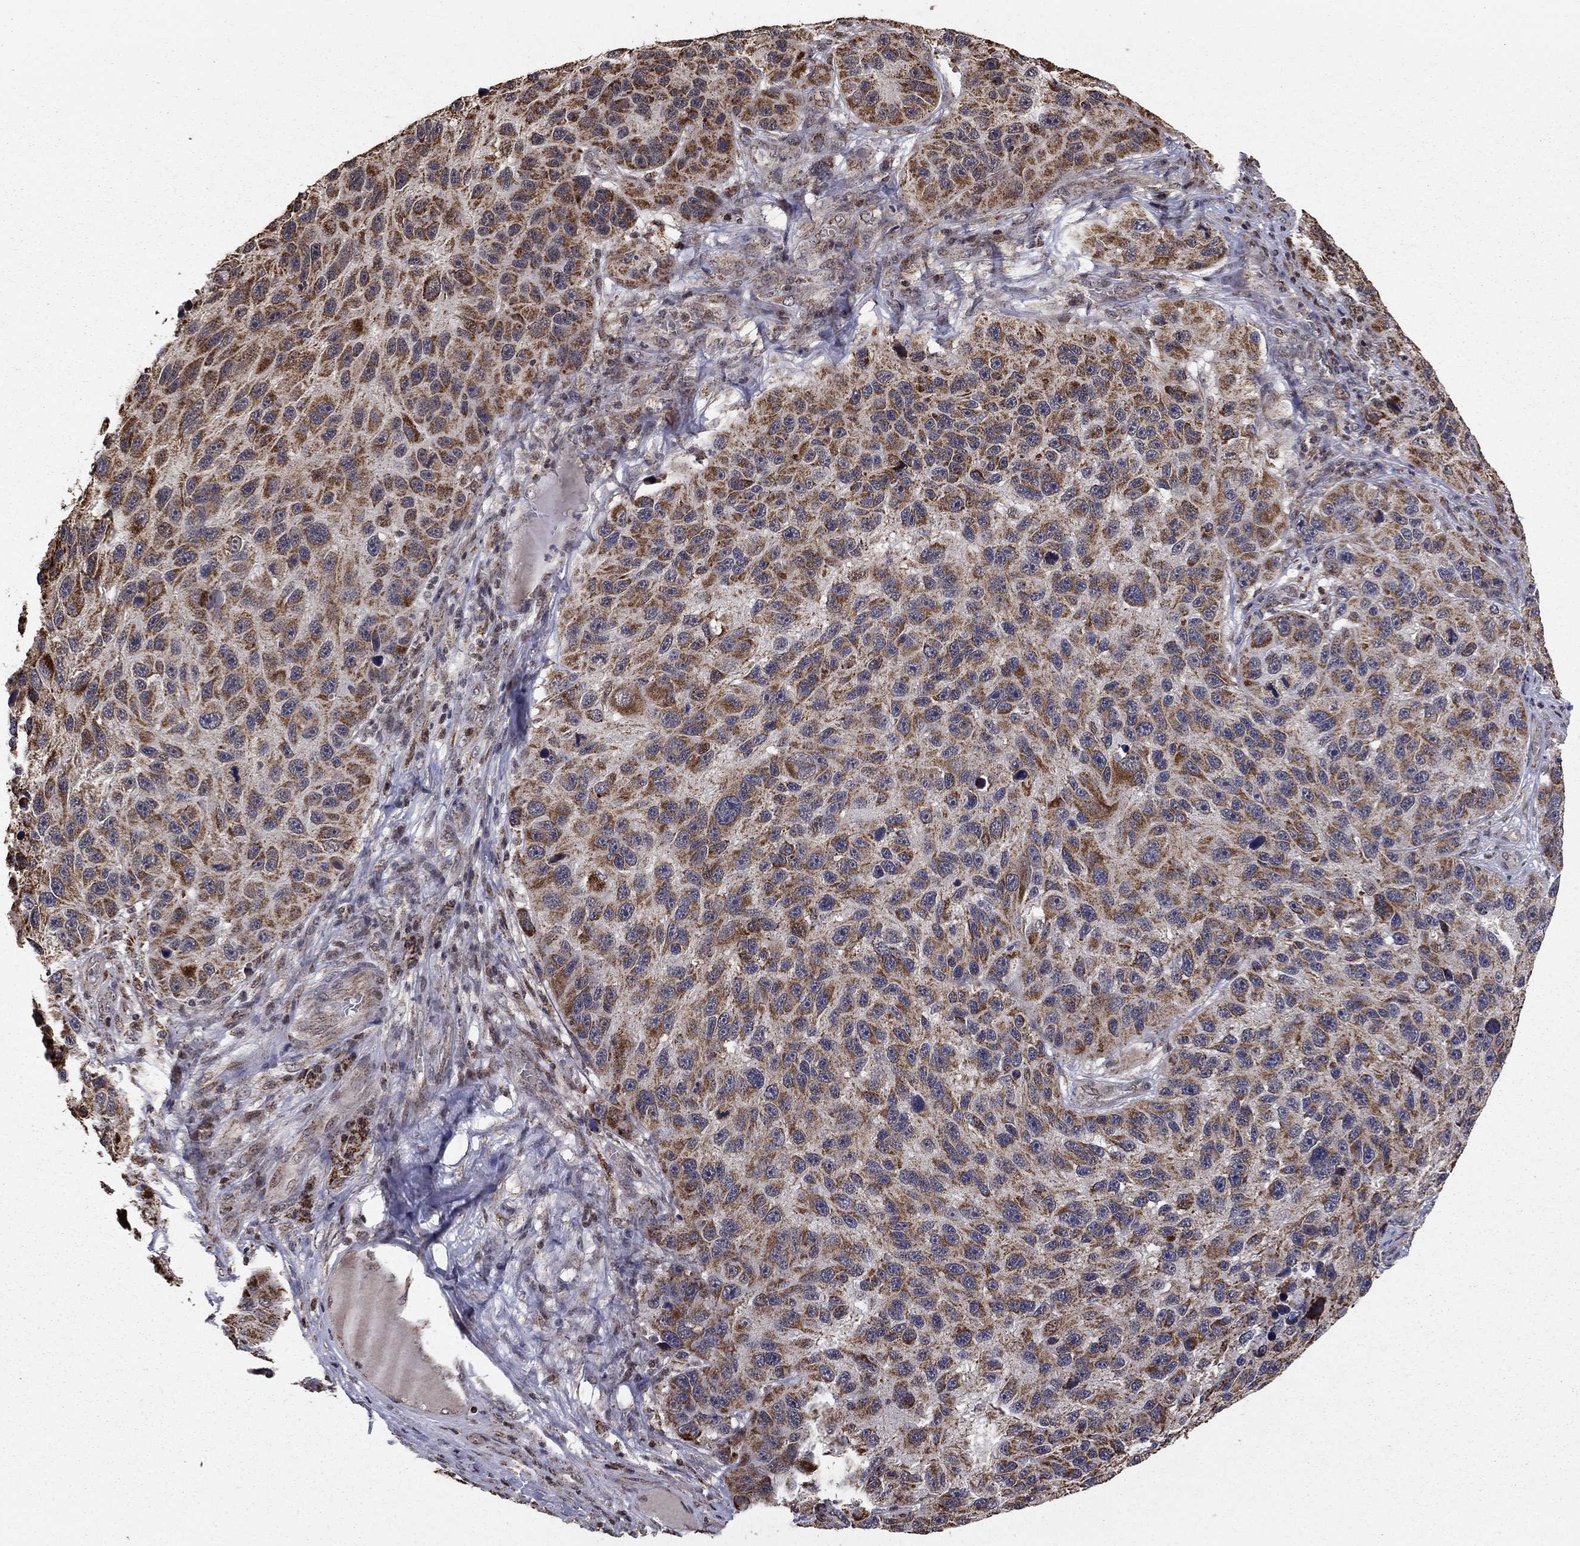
{"staining": {"intensity": "moderate", "quantity": ">75%", "location": "cytoplasmic/membranous"}, "tissue": "melanoma", "cell_type": "Tumor cells", "image_type": "cancer", "snomed": [{"axis": "morphology", "description": "Malignant melanoma, NOS"}, {"axis": "topography", "description": "Skin"}], "caption": "Malignant melanoma stained with DAB (3,3'-diaminobenzidine) IHC demonstrates medium levels of moderate cytoplasmic/membranous positivity in approximately >75% of tumor cells.", "gene": "ACOT13", "patient": {"sex": "male", "age": 53}}